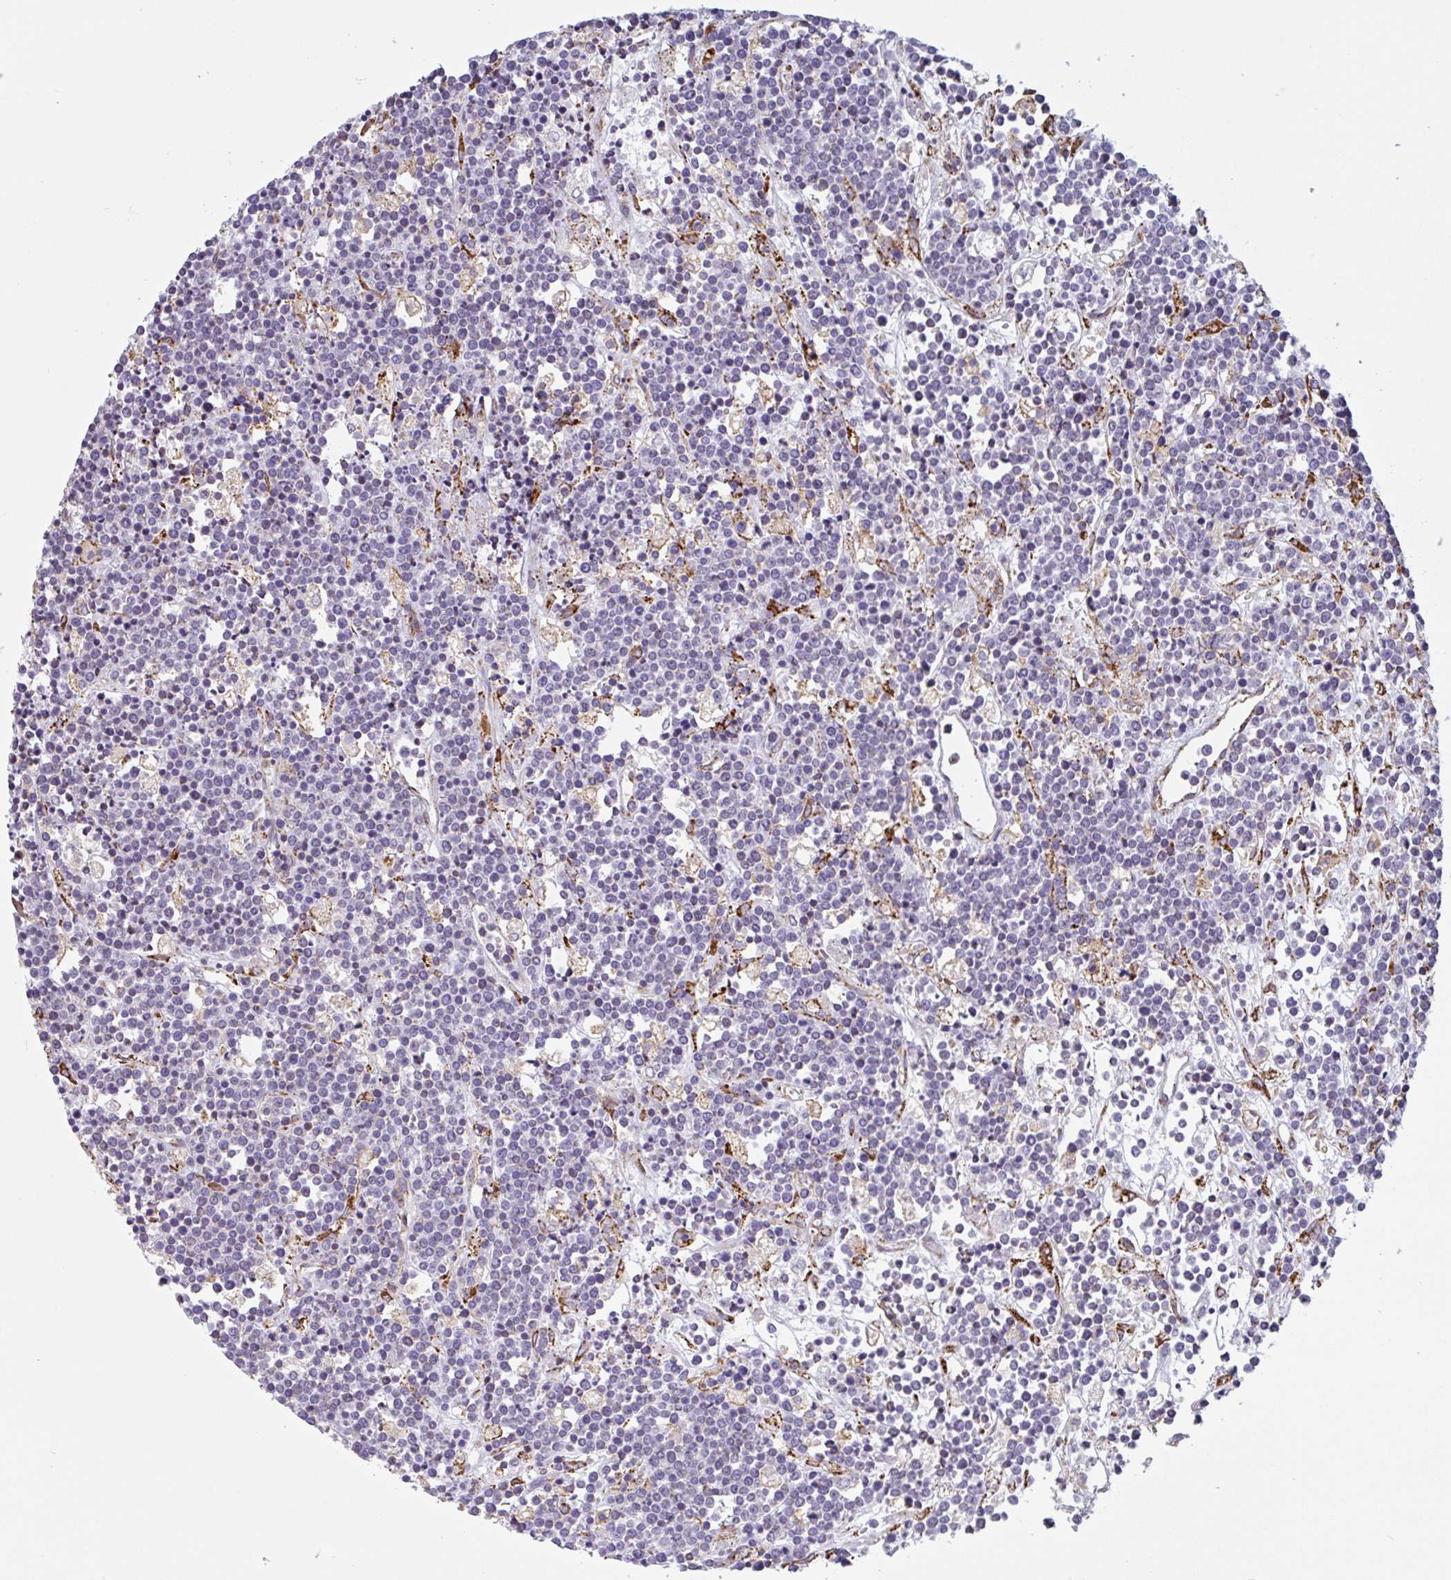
{"staining": {"intensity": "negative", "quantity": "none", "location": "none"}, "tissue": "lymphoma", "cell_type": "Tumor cells", "image_type": "cancer", "snomed": [{"axis": "morphology", "description": "Malignant lymphoma, non-Hodgkin's type, High grade"}, {"axis": "topography", "description": "Ovary"}], "caption": "IHC of human malignant lymphoma, non-Hodgkin's type (high-grade) displays no positivity in tumor cells. The staining was performed using DAB (3,3'-diaminobenzidine) to visualize the protein expression in brown, while the nuclei were stained in blue with hematoxylin (Magnification: 20x).", "gene": "DOK4", "patient": {"sex": "female", "age": 56}}